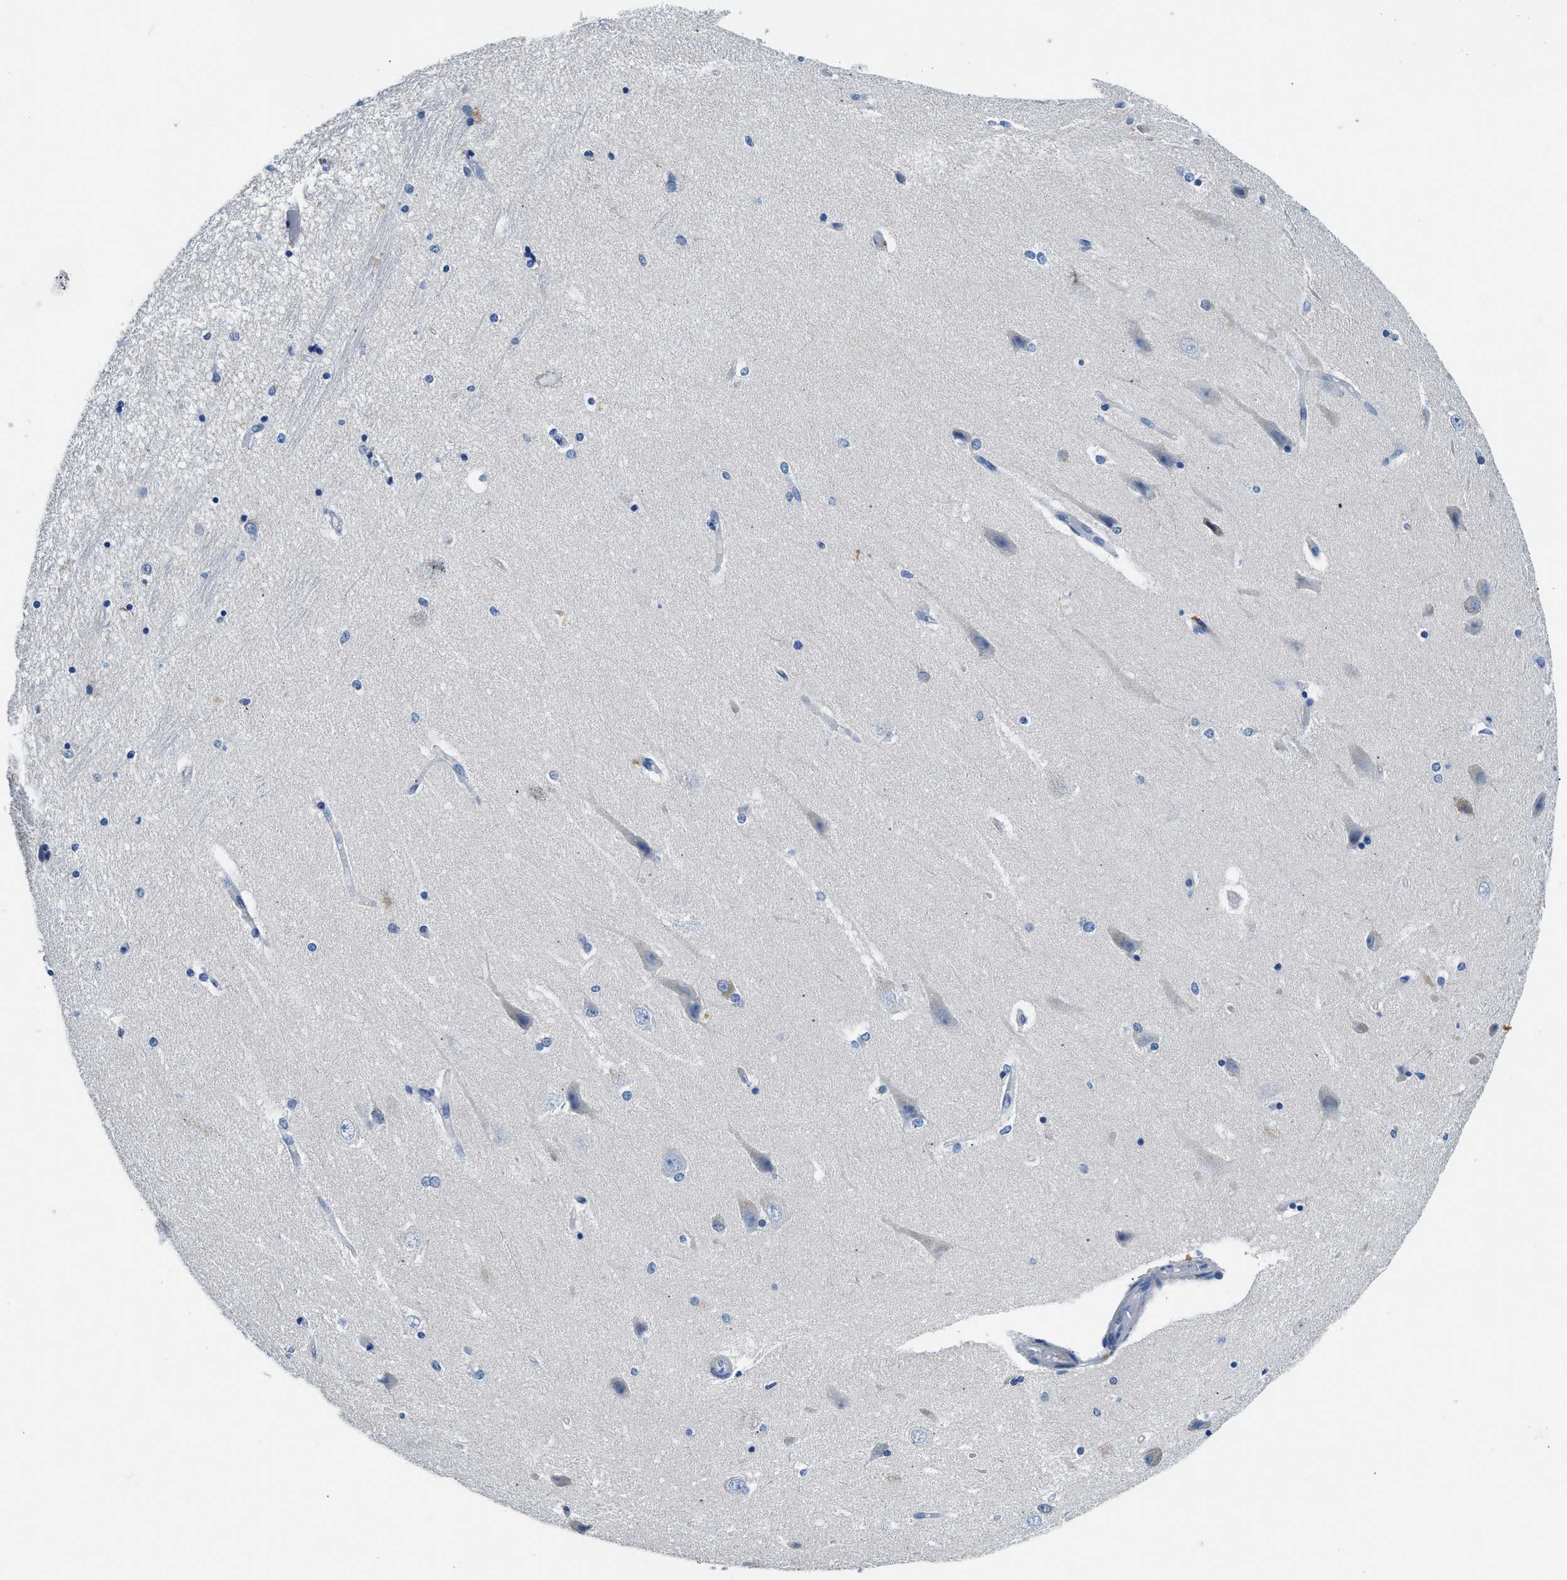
{"staining": {"intensity": "negative", "quantity": "none", "location": "none"}, "tissue": "hippocampus", "cell_type": "Glial cells", "image_type": "normal", "snomed": [{"axis": "morphology", "description": "Normal tissue, NOS"}, {"axis": "topography", "description": "Hippocampus"}], "caption": "Immunohistochemical staining of normal hippocampus displays no significant positivity in glial cells. (Stains: DAB (3,3'-diaminobenzidine) IHC with hematoxylin counter stain, Microscopy: brightfield microscopy at high magnification).", "gene": "SLC10A6", "patient": {"sex": "female", "age": 54}}